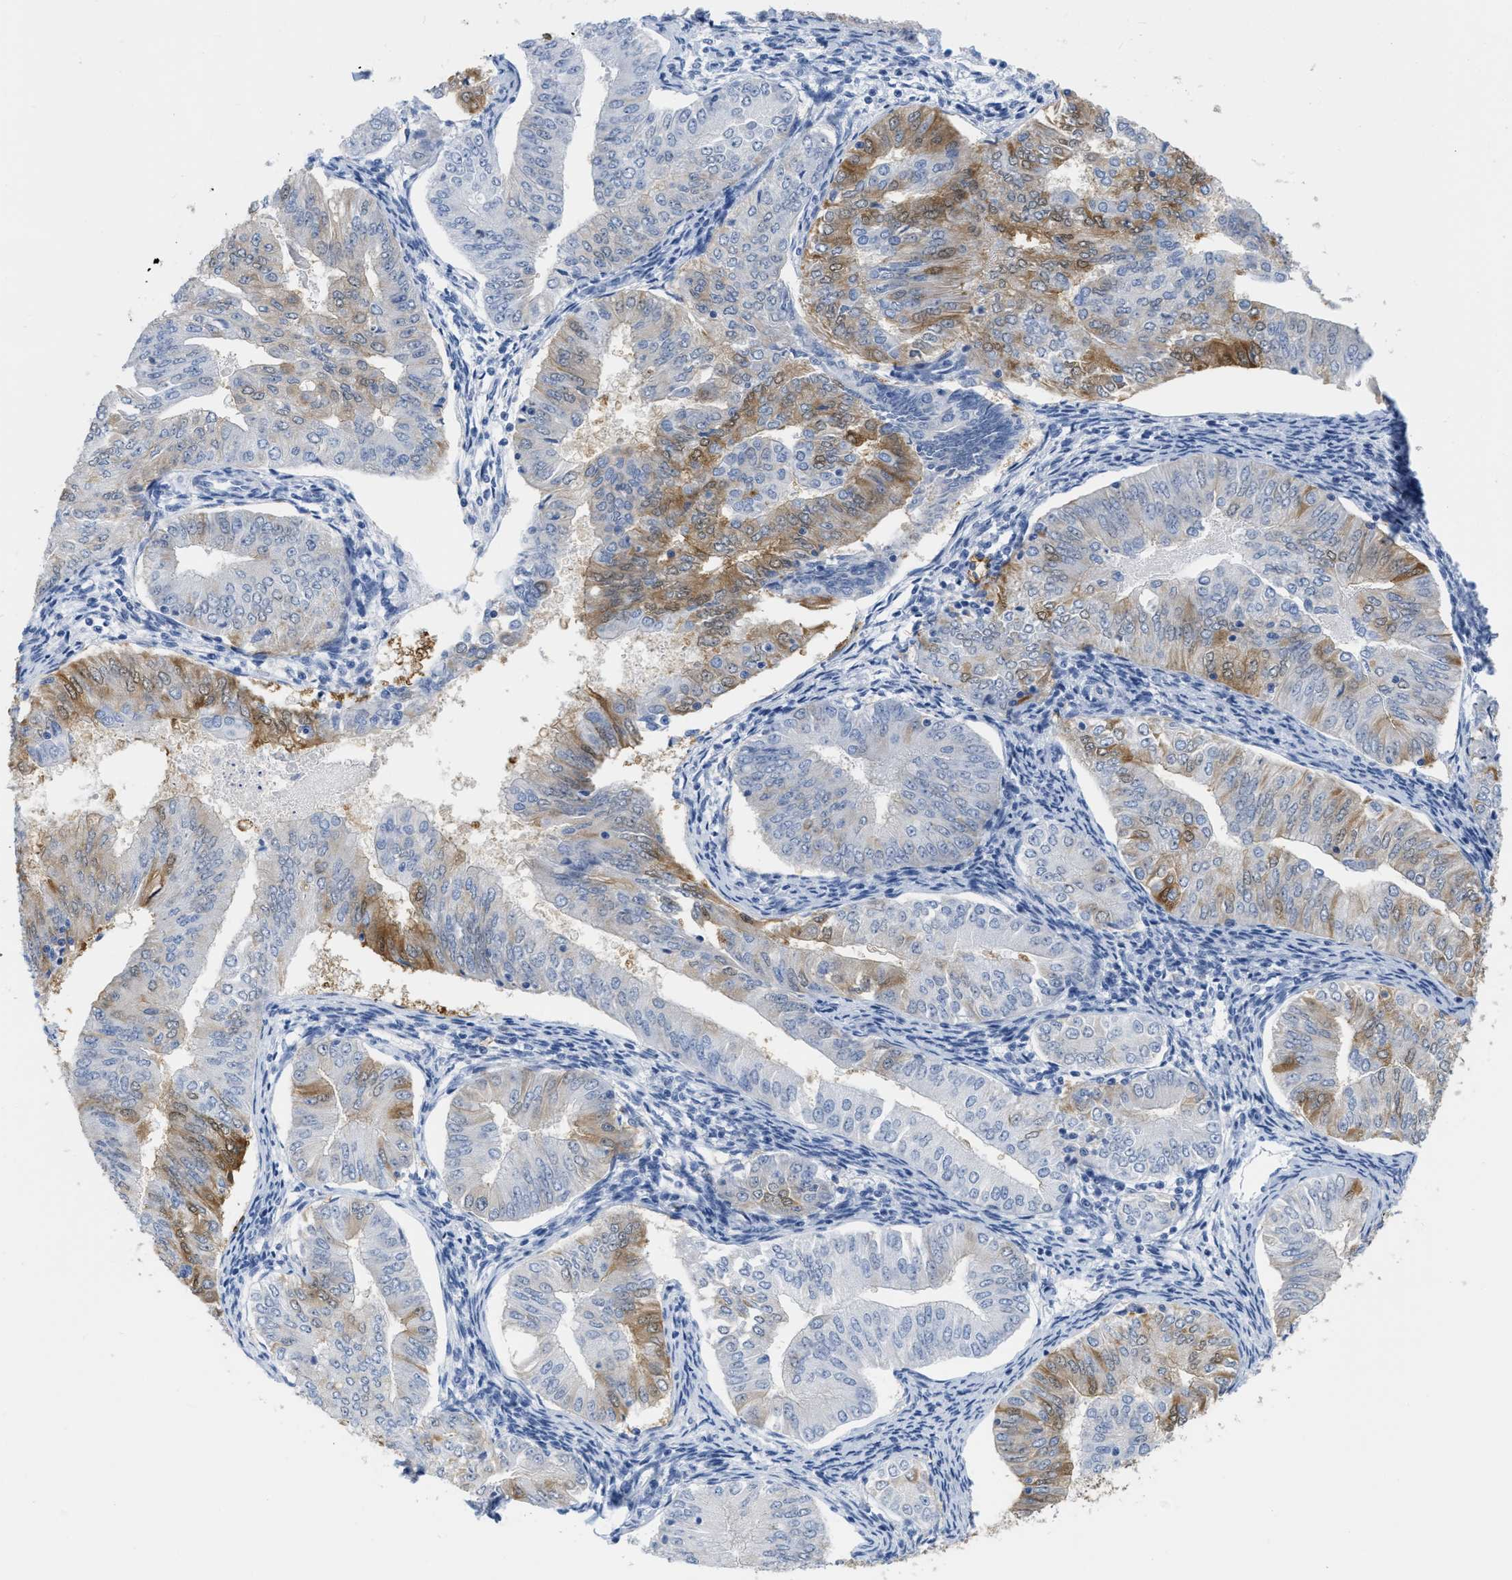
{"staining": {"intensity": "moderate", "quantity": "25%-75%", "location": "cytoplasmic/membranous"}, "tissue": "endometrial cancer", "cell_type": "Tumor cells", "image_type": "cancer", "snomed": [{"axis": "morphology", "description": "Normal tissue, NOS"}, {"axis": "morphology", "description": "Adenocarcinoma, NOS"}, {"axis": "topography", "description": "Endometrium"}], "caption": "Immunohistochemistry of human endometrial cancer (adenocarcinoma) exhibits medium levels of moderate cytoplasmic/membranous expression in approximately 25%-75% of tumor cells.", "gene": "CRYM", "patient": {"sex": "female", "age": 53}}